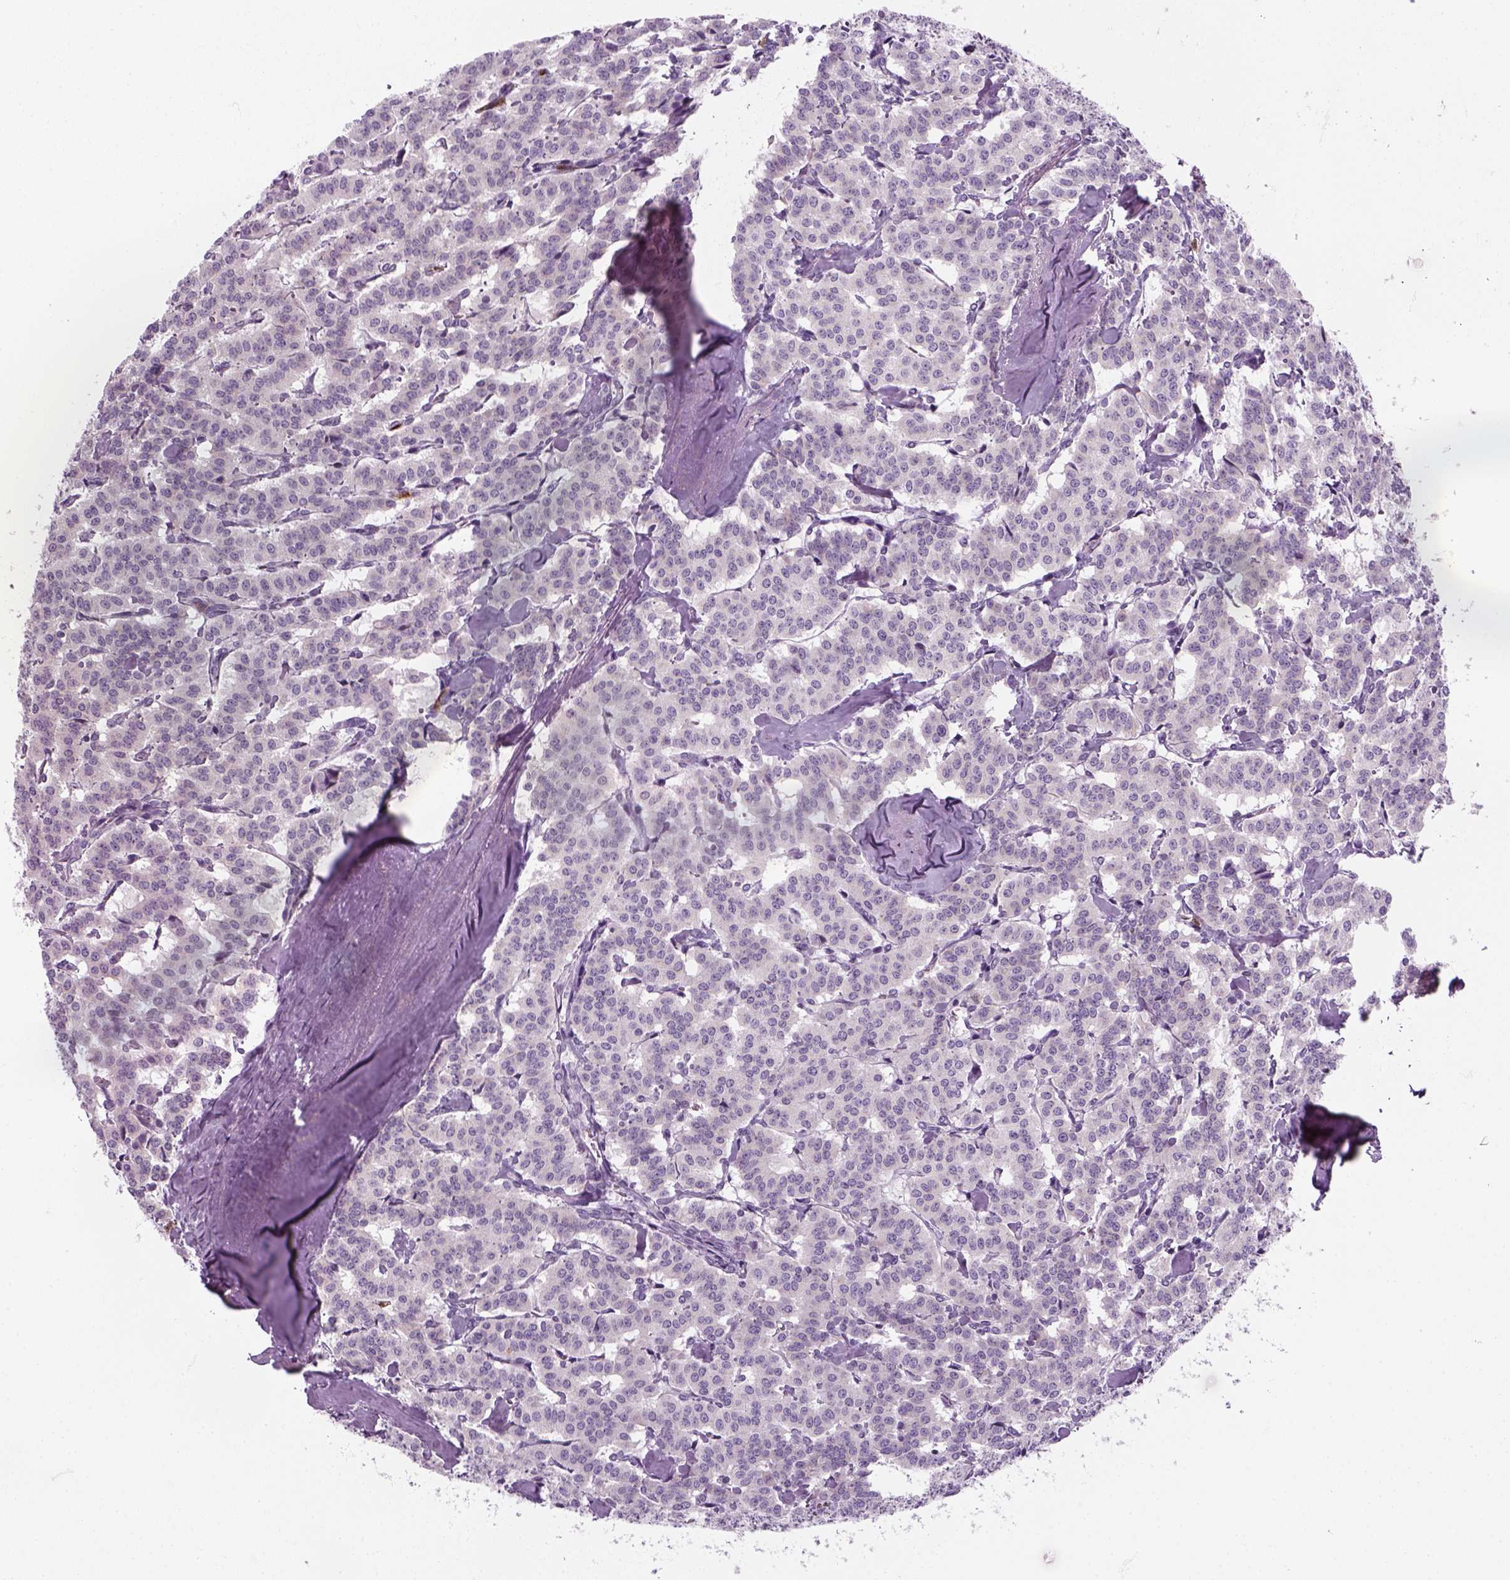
{"staining": {"intensity": "negative", "quantity": "none", "location": "none"}, "tissue": "carcinoid", "cell_type": "Tumor cells", "image_type": "cancer", "snomed": [{"axis": "morphology", "description": "Carcinoid, malignant, NOS"}, {"axis": "topography", "description": "Lung"}], "caption": "Immunohistochemical staining of human malignant carcinoid shows no significant staining in tumor cells.", "gene": "IL4", "patient": {"sex": "female", "age": 46}}